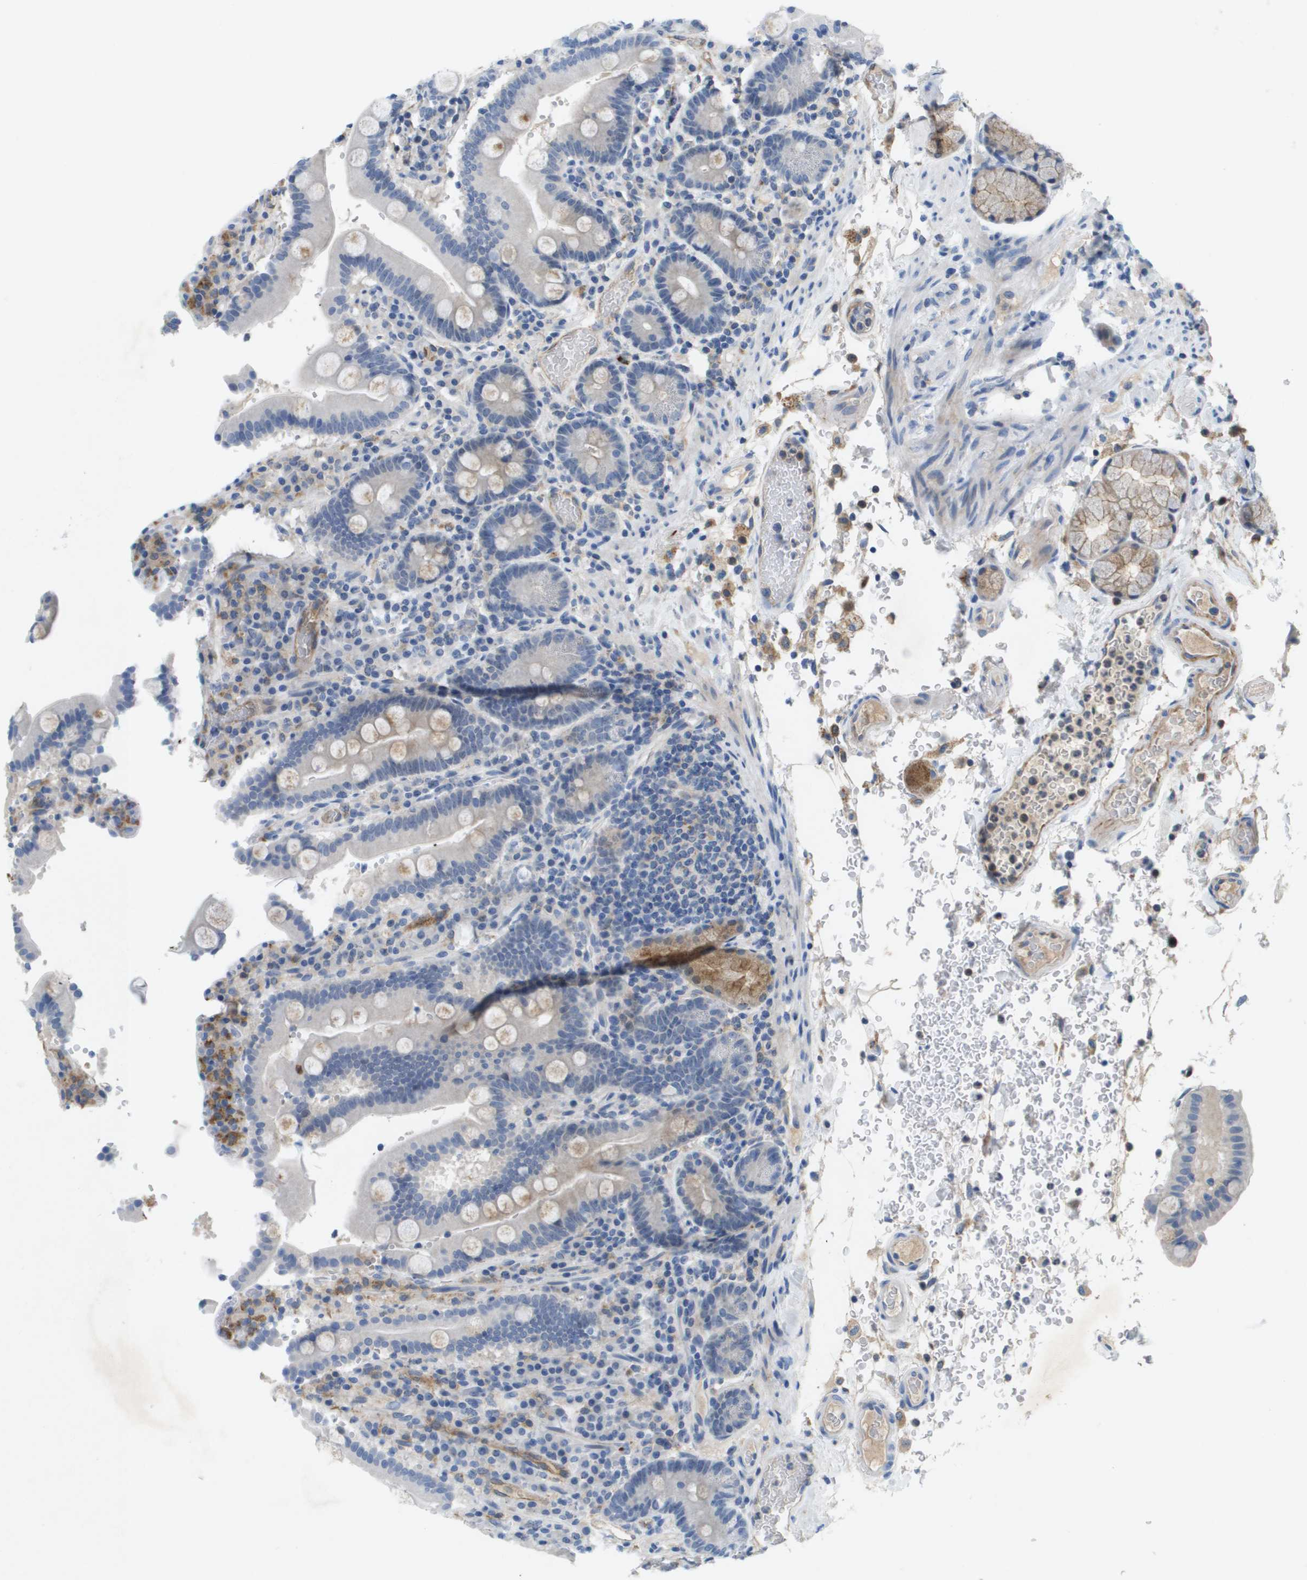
{"staining": {"intensity": "weak", "quantity": "<25%", "location": "cytoplasmic/membranous"}, "tissue": "duodenum", "cell_type": "Glandular cells", "image_type": "normal", "snomed": [{"axis": "morphology", "description": "Normal tissue, NOS"}, {"axis": "topography", "description": "Small intestine, NOS"}], "caption": "Glandular cells are negative for protein expression in normal human duodenum. Nuclei are stained in blue.", "gene": "LIPG", "patient": {"sex": "female", "age": 71}}